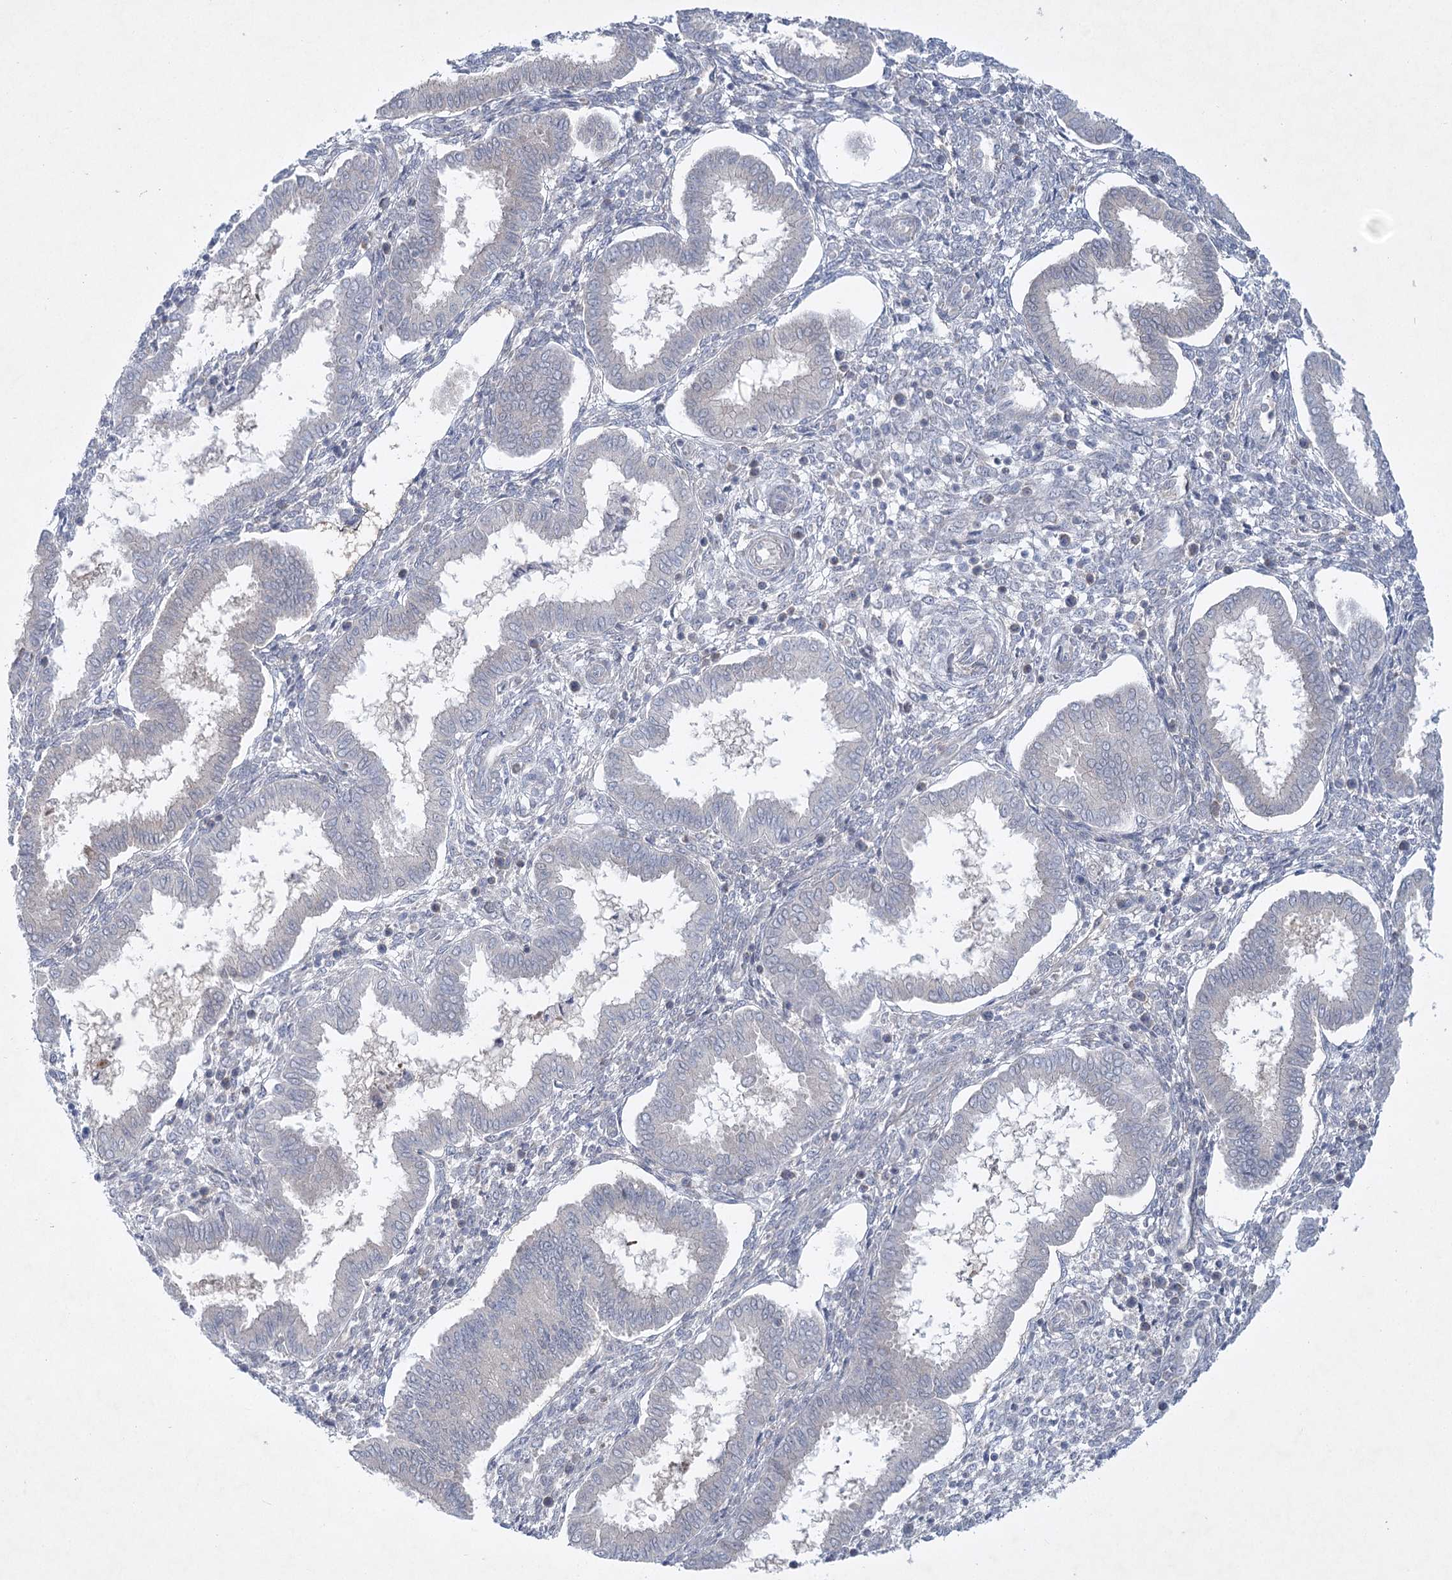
{"staining": {"intensity": "negative", "quantity": "none", "location": "none"}, "tissue": "endometrium", "cell_type": "Cells in endometrial stroma", "image_type": "normal", "snomed": [{"axis": "morphology", "description": "Normal tissue, NOS"}, {"axis": "topography", "description": "Endometrium"}], "caption": "Histopathology image shows no protein positivity in cells in endometrial stroma of normal endometrium.", "gene": "AAMDC", "patient": {"sex": "female", "age": 24}}